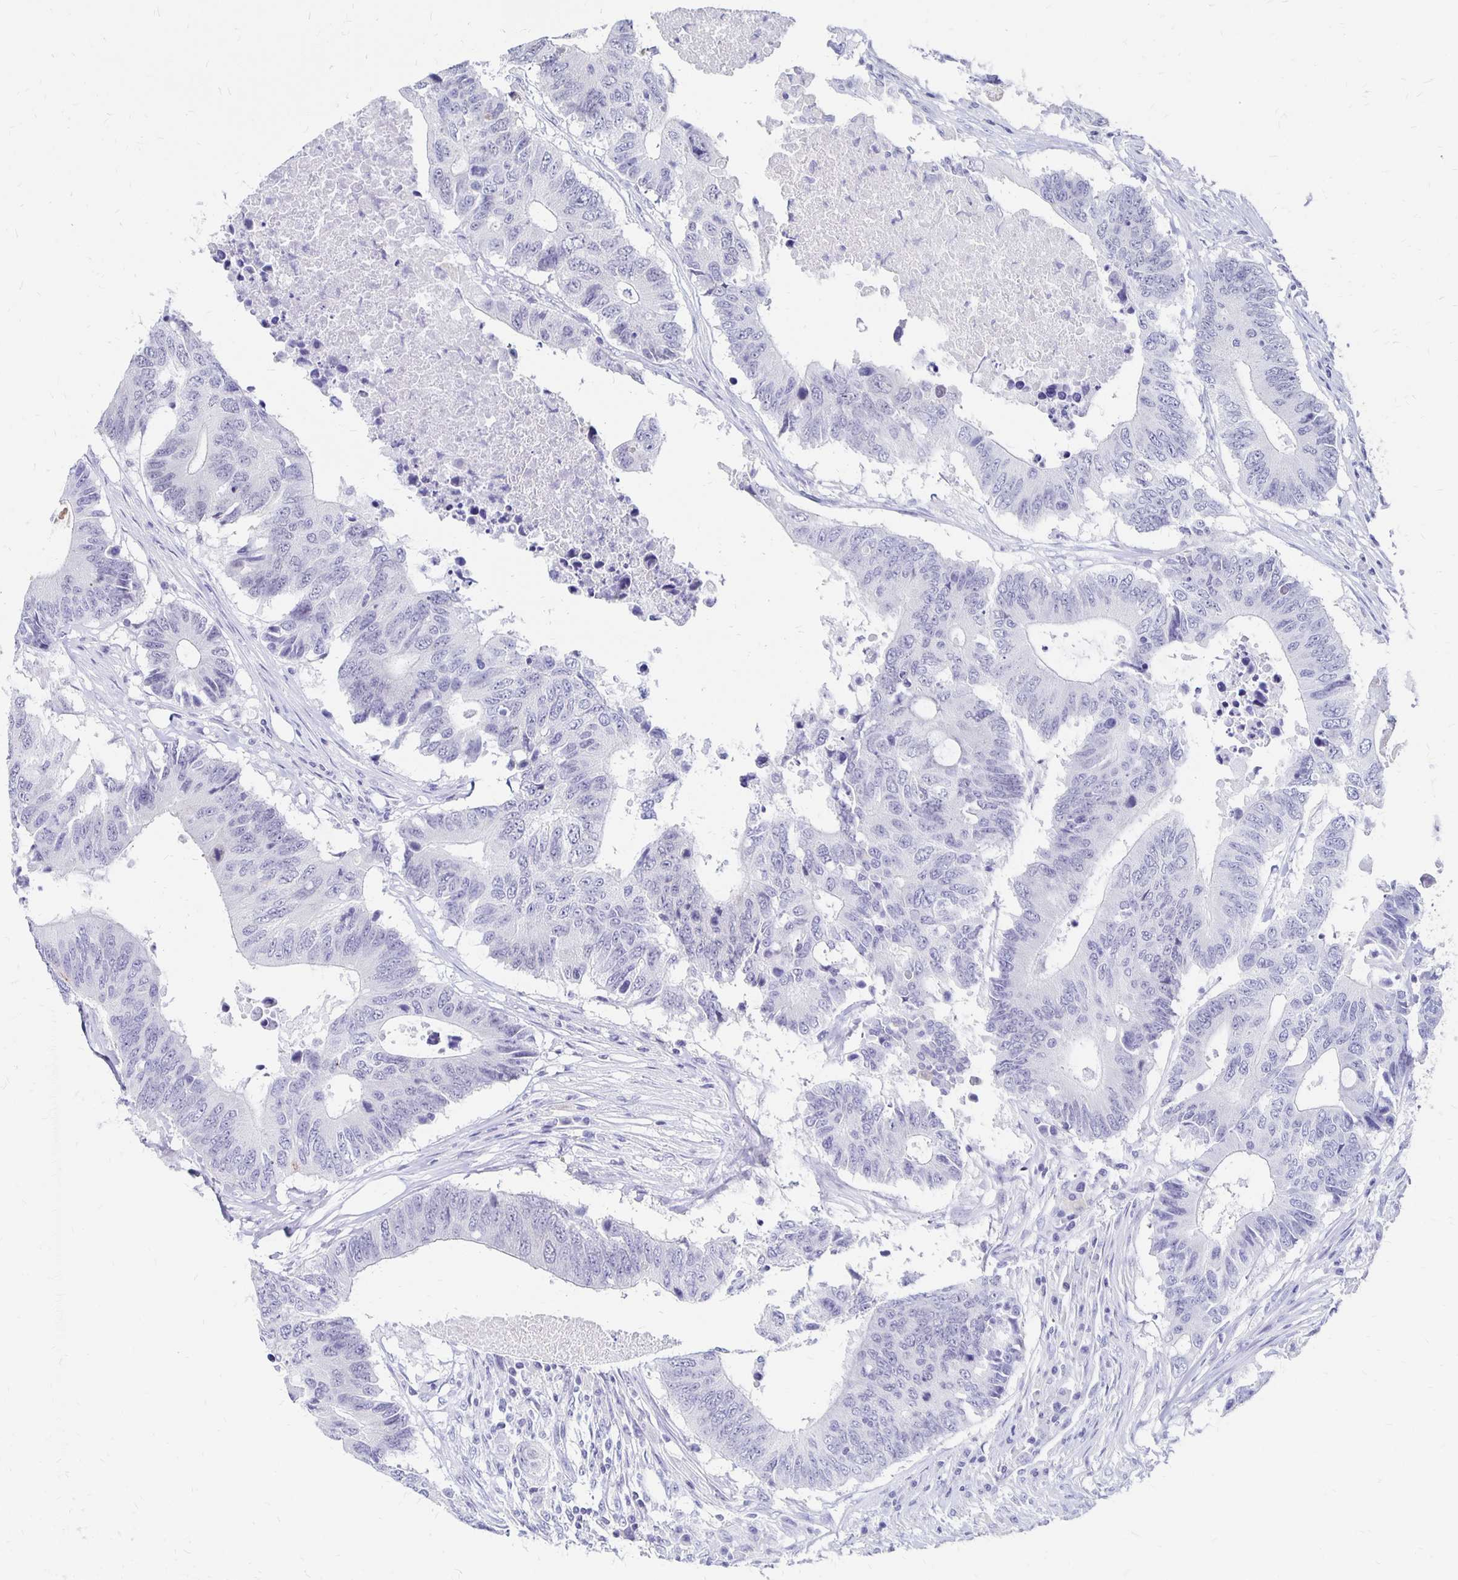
{"staining": {"intensity": "negative", "quantity": "none", "location": "none"}, "tissue": "colorectal cancer", "cell_type": "Tumor cells", "image_type": "cancer", "snomed": [{"axis": "morphology", "description": "Adenocarcinoma, NOS"}, {"axis": "topography", "description": "Colon"}], "caption": "Tumor cells show no significant protein staining in colorectal cancer (adenocarcinoma).", "gene": "SYT2", "patient": {"sex": "male", "age": 71}}